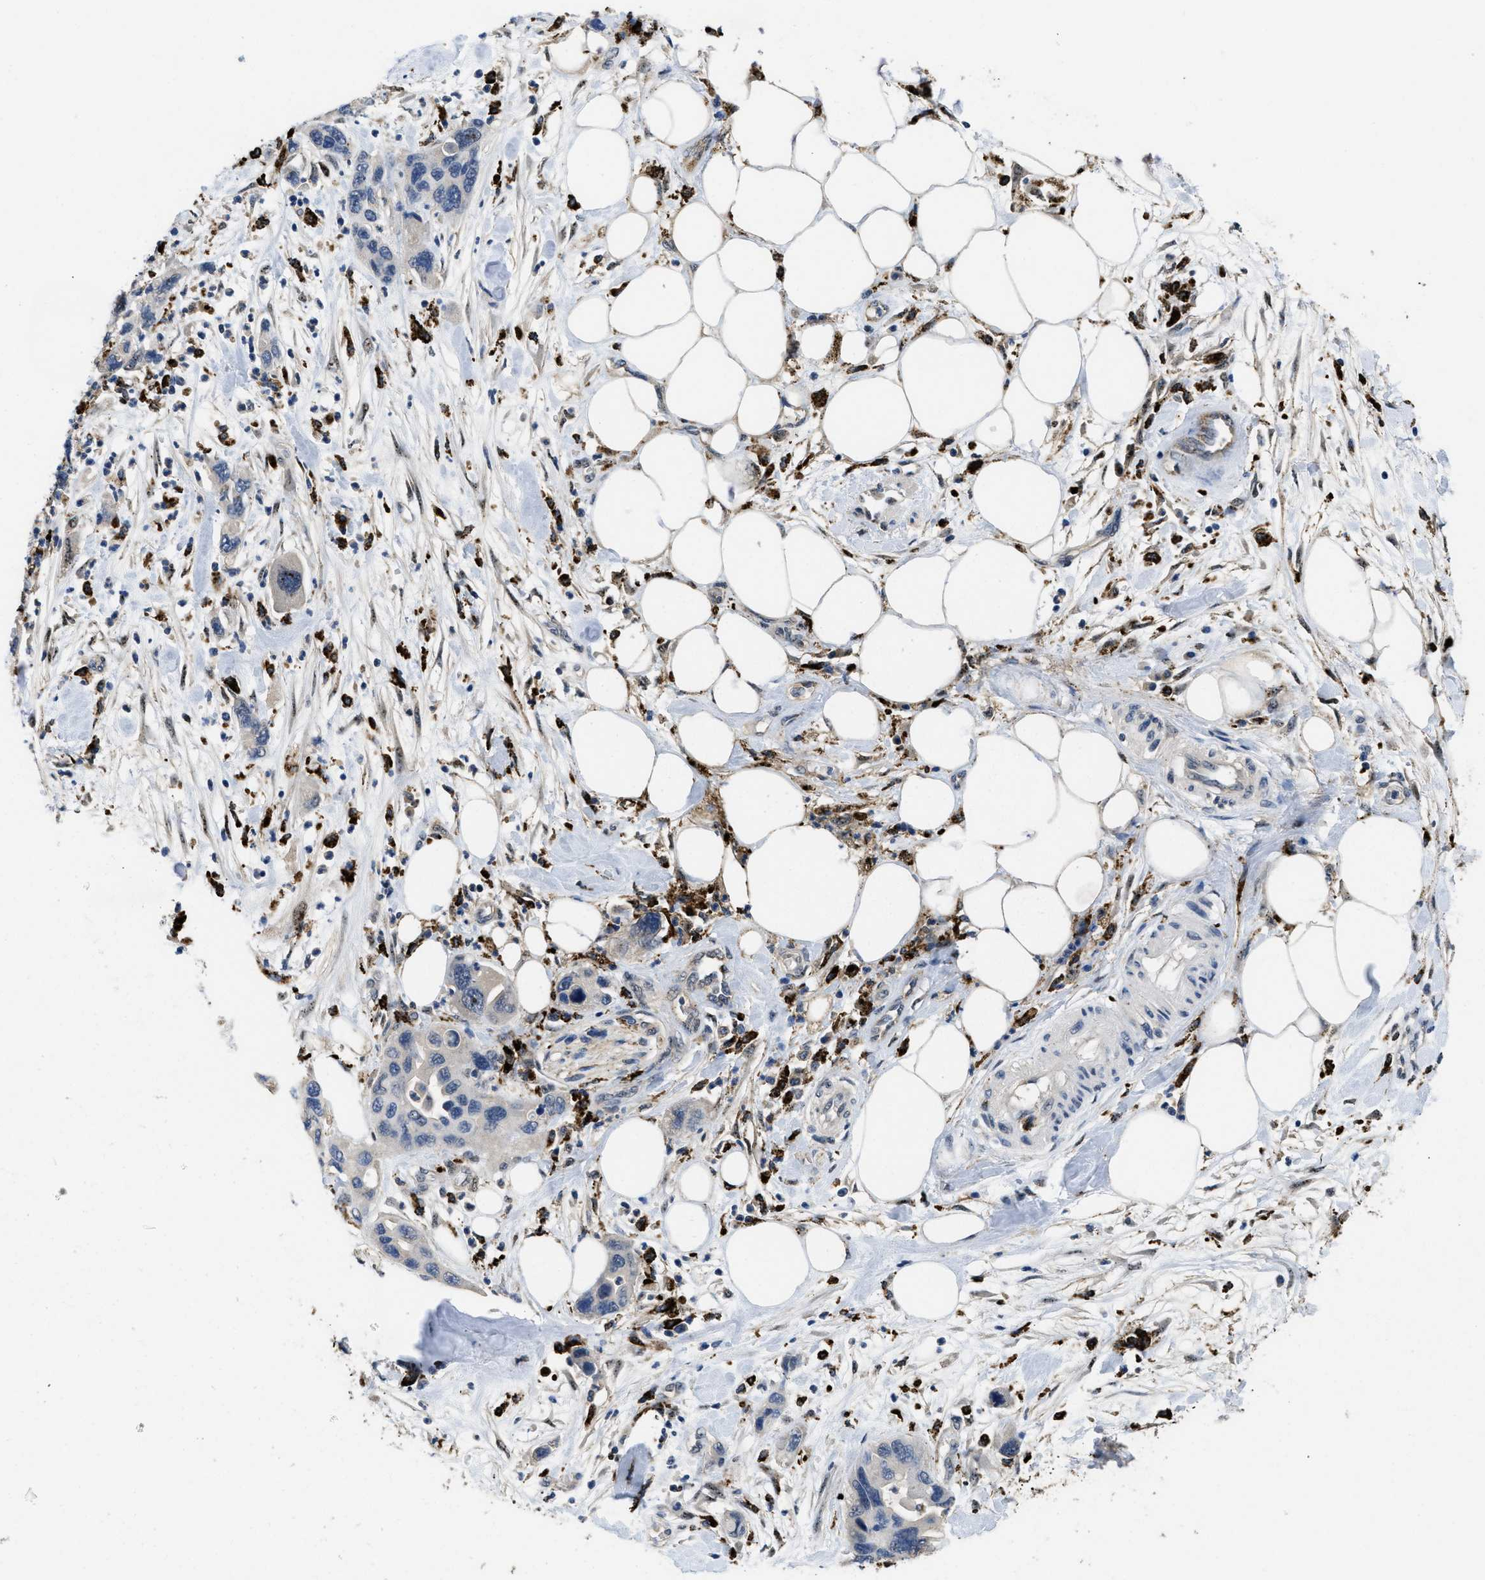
{"staining": {"intensity": "negative", "quantity": "none", "location": "none"}, "tissue": "pancreatic cancer", "cell_type": "Tumor cells", "image_type": "cancer", "snomed": [{"axis": "morphology", "description": "Normal tissue, NOS"}, {"axis": "morphology", "description": "Adenocarcinoma, NOS"}, {"axis": "topography", "description": "Pancreas"}], "caption": "Immunohistochemistry (IHC) histopathology image of human pancreatic cancer (adenocarcinoma) stained for a protein (brown), which displays no expression in tumor cells.", "gene": "BMPR2", "patient": {"sex": "female", "age": 71}}